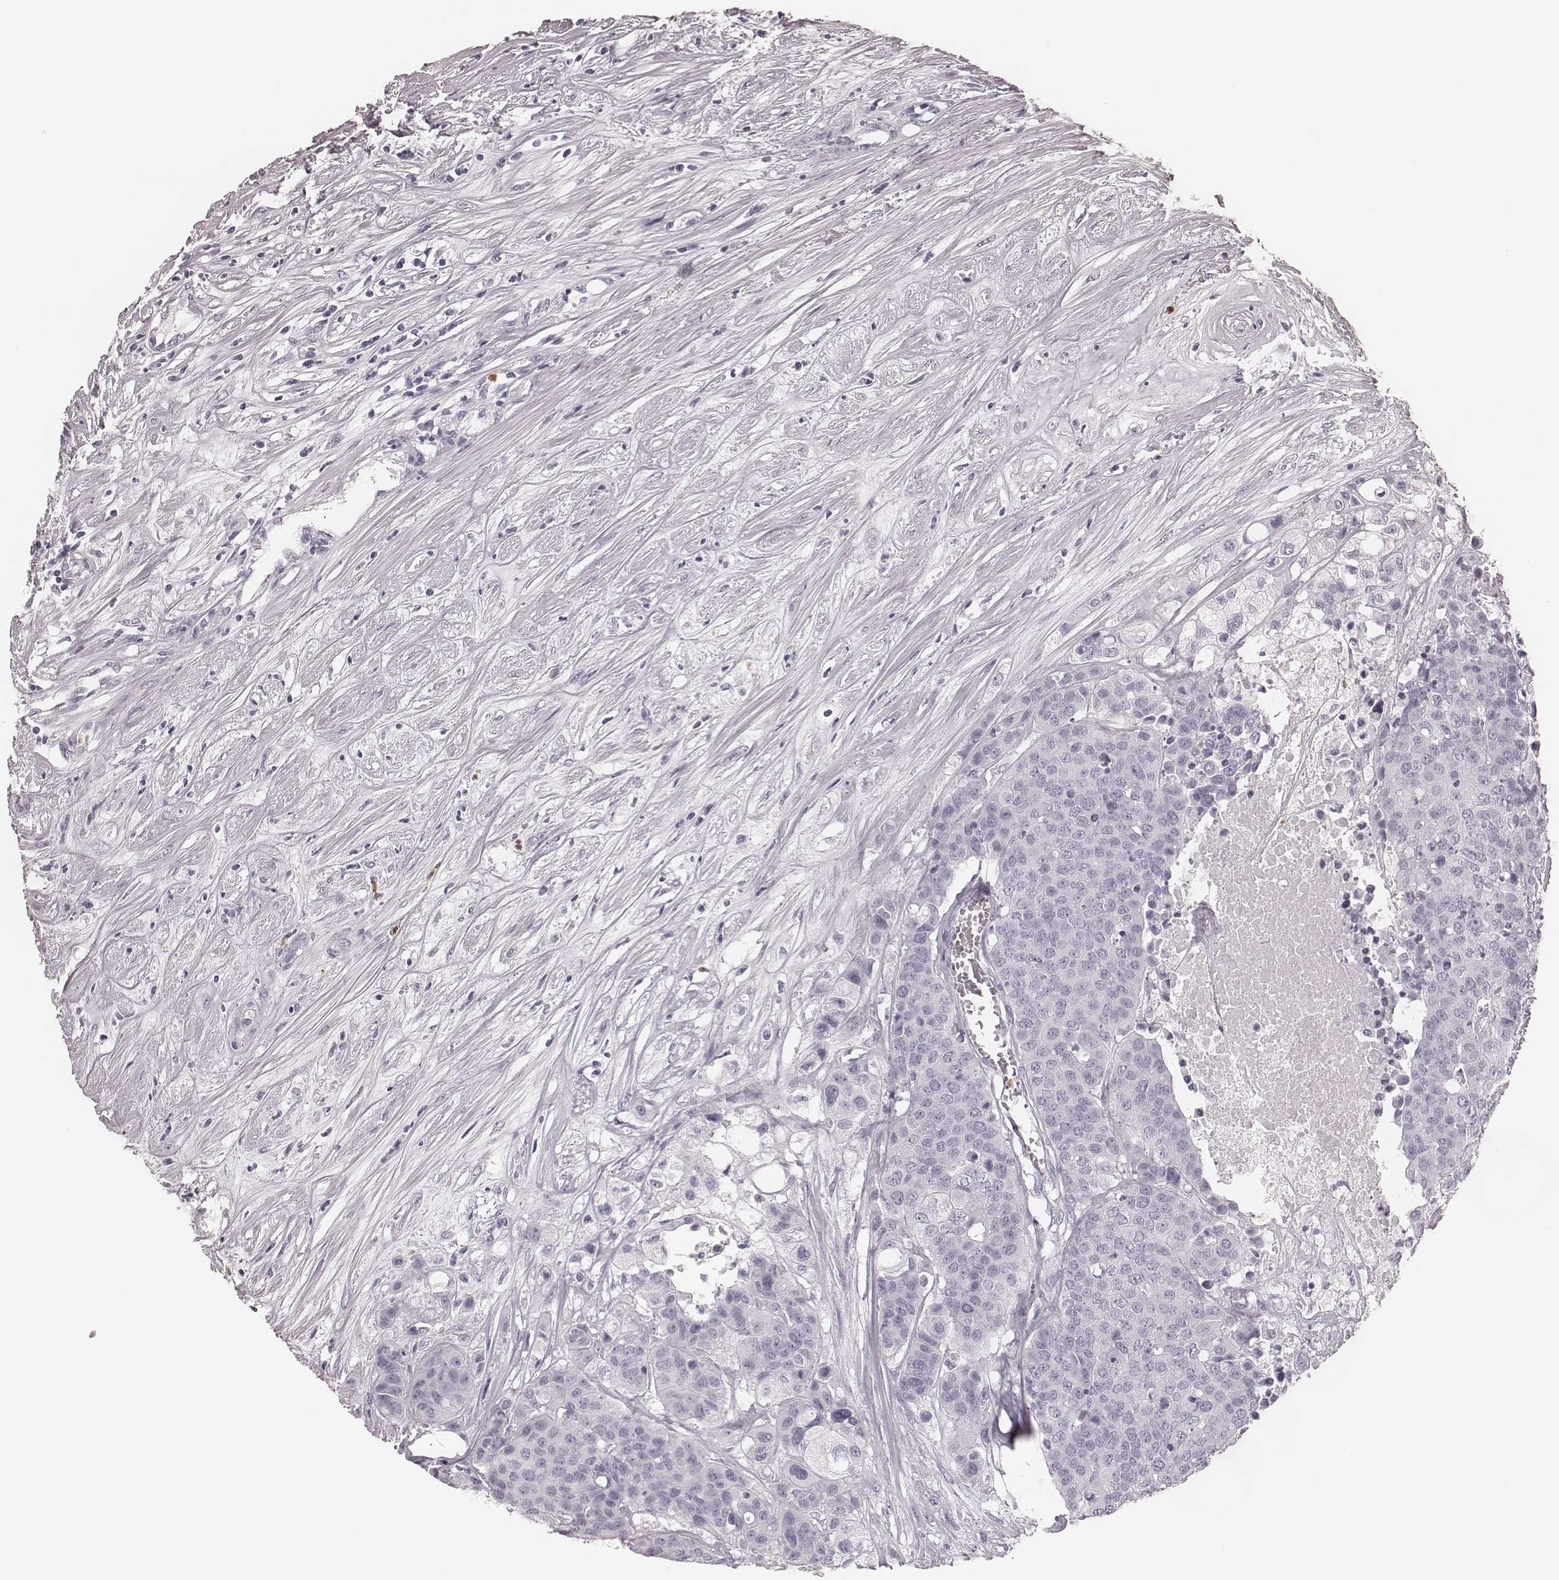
{"staining": {"intensity": "negative", "quantity": "none", "location": "none"}, "tissue": "carcinoid", "cell_type": "Tumor cells", "image_type": "cancer", "snomed": [{"axis": "morphology", "description": "Carcinoid, malignant, NOS"}, {"axis": "topography", "description": "Colon"}], "caption": "Immunohistochemical staining of malignant carcinoid exhibits no significant expression in tumor cells.", "gene": "ELANE", "patient": {"sex": "male", "age": 81}}